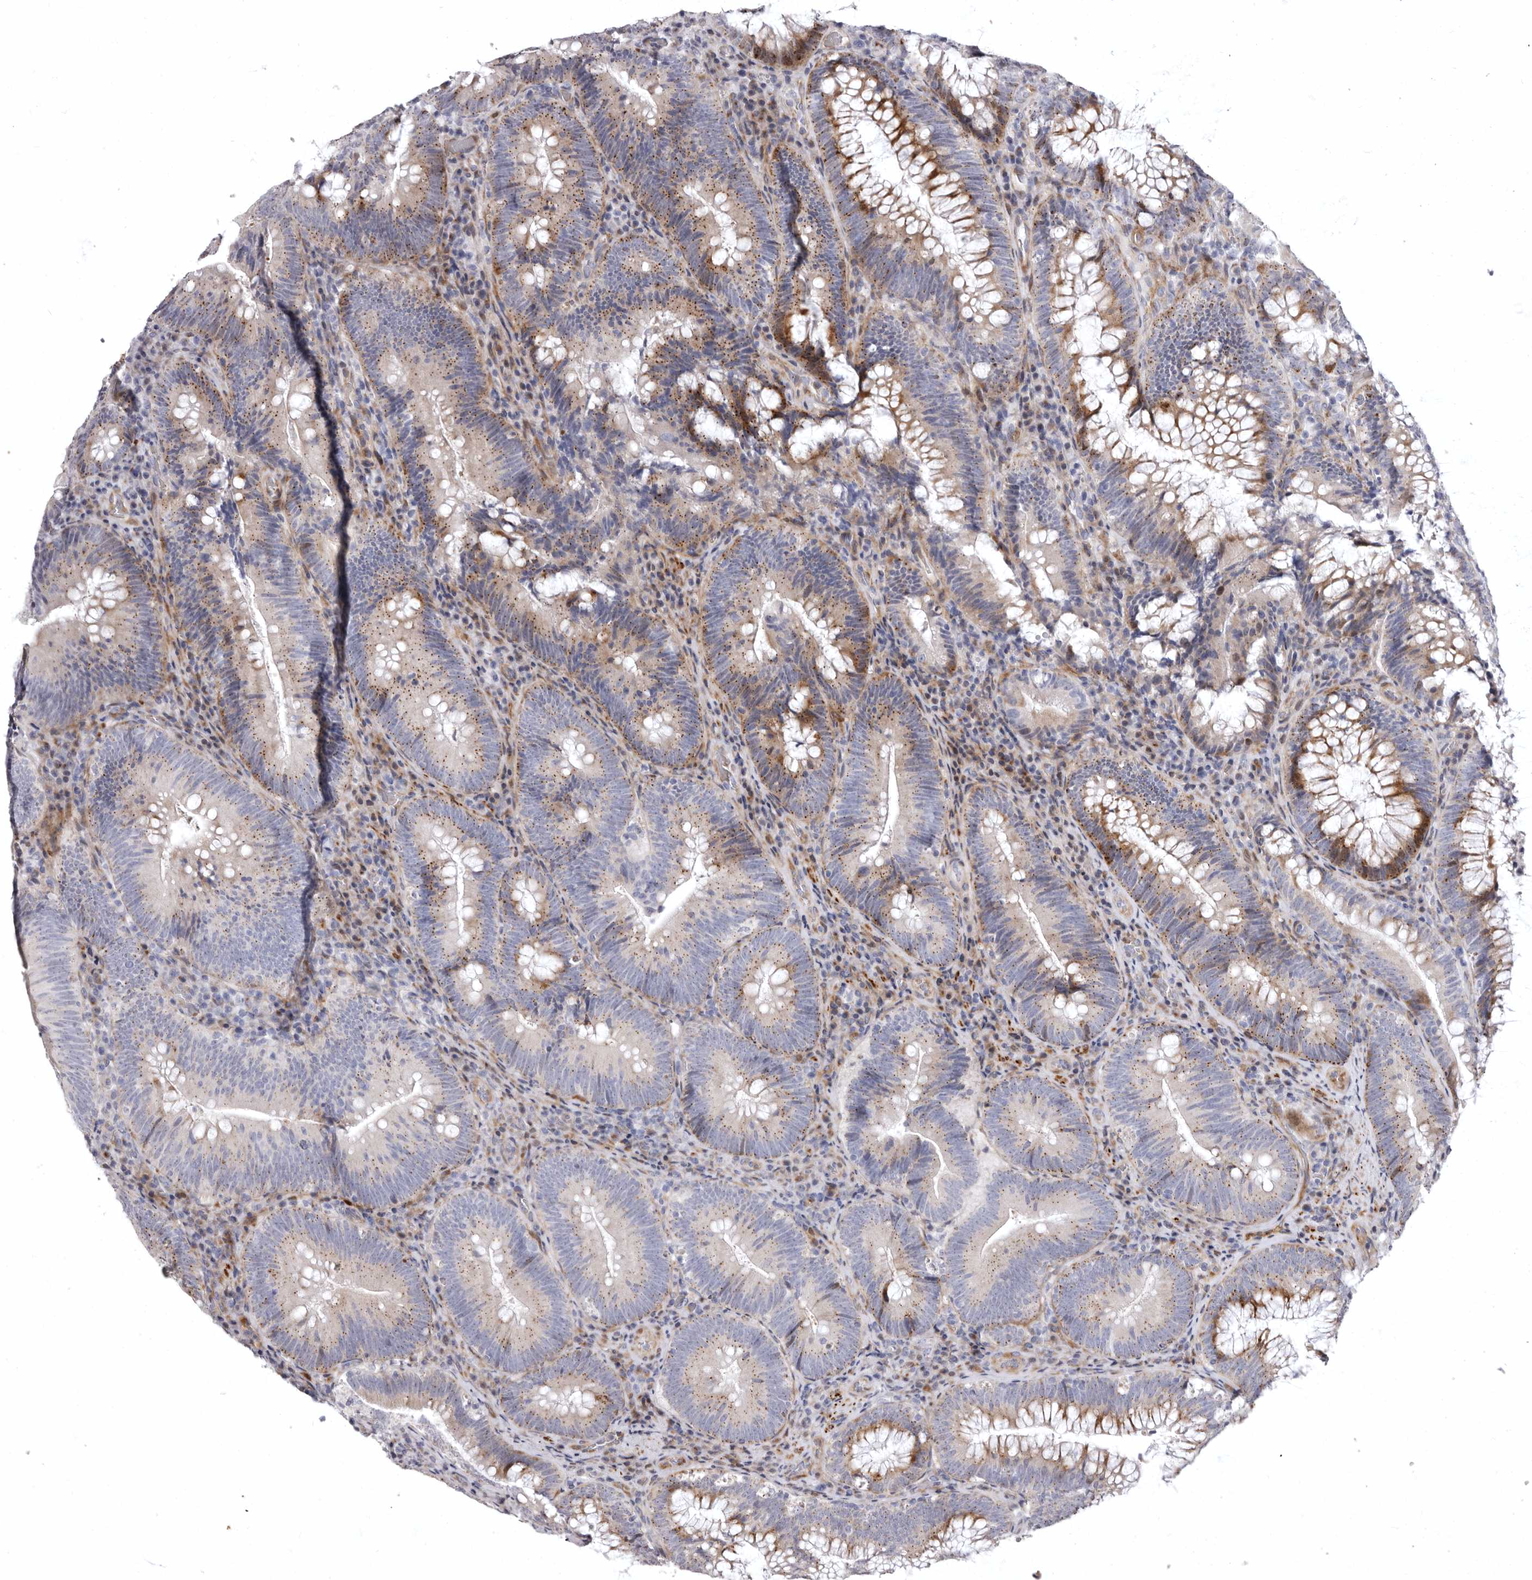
{"staining": {"intensity": "moderate", "quantity": ">75%", "location": "cytoplasmic/membranous"}, "tissue": "colorectal cancer", "cell_type": "Tumor cells", "image_type": "cancer", "snomed": [{"axis": "morphology", "description": "Normal tissue, NOS"}, {"axis": "topography", "description": "Colon"}], "caption": "Protein staining reveals moderate cytoplasmic/membranous staining in approximately >75% of tumor cells in colorectal cancer.", "gene": "AIDA", "patient": {"sex": "female", "age": 82}}